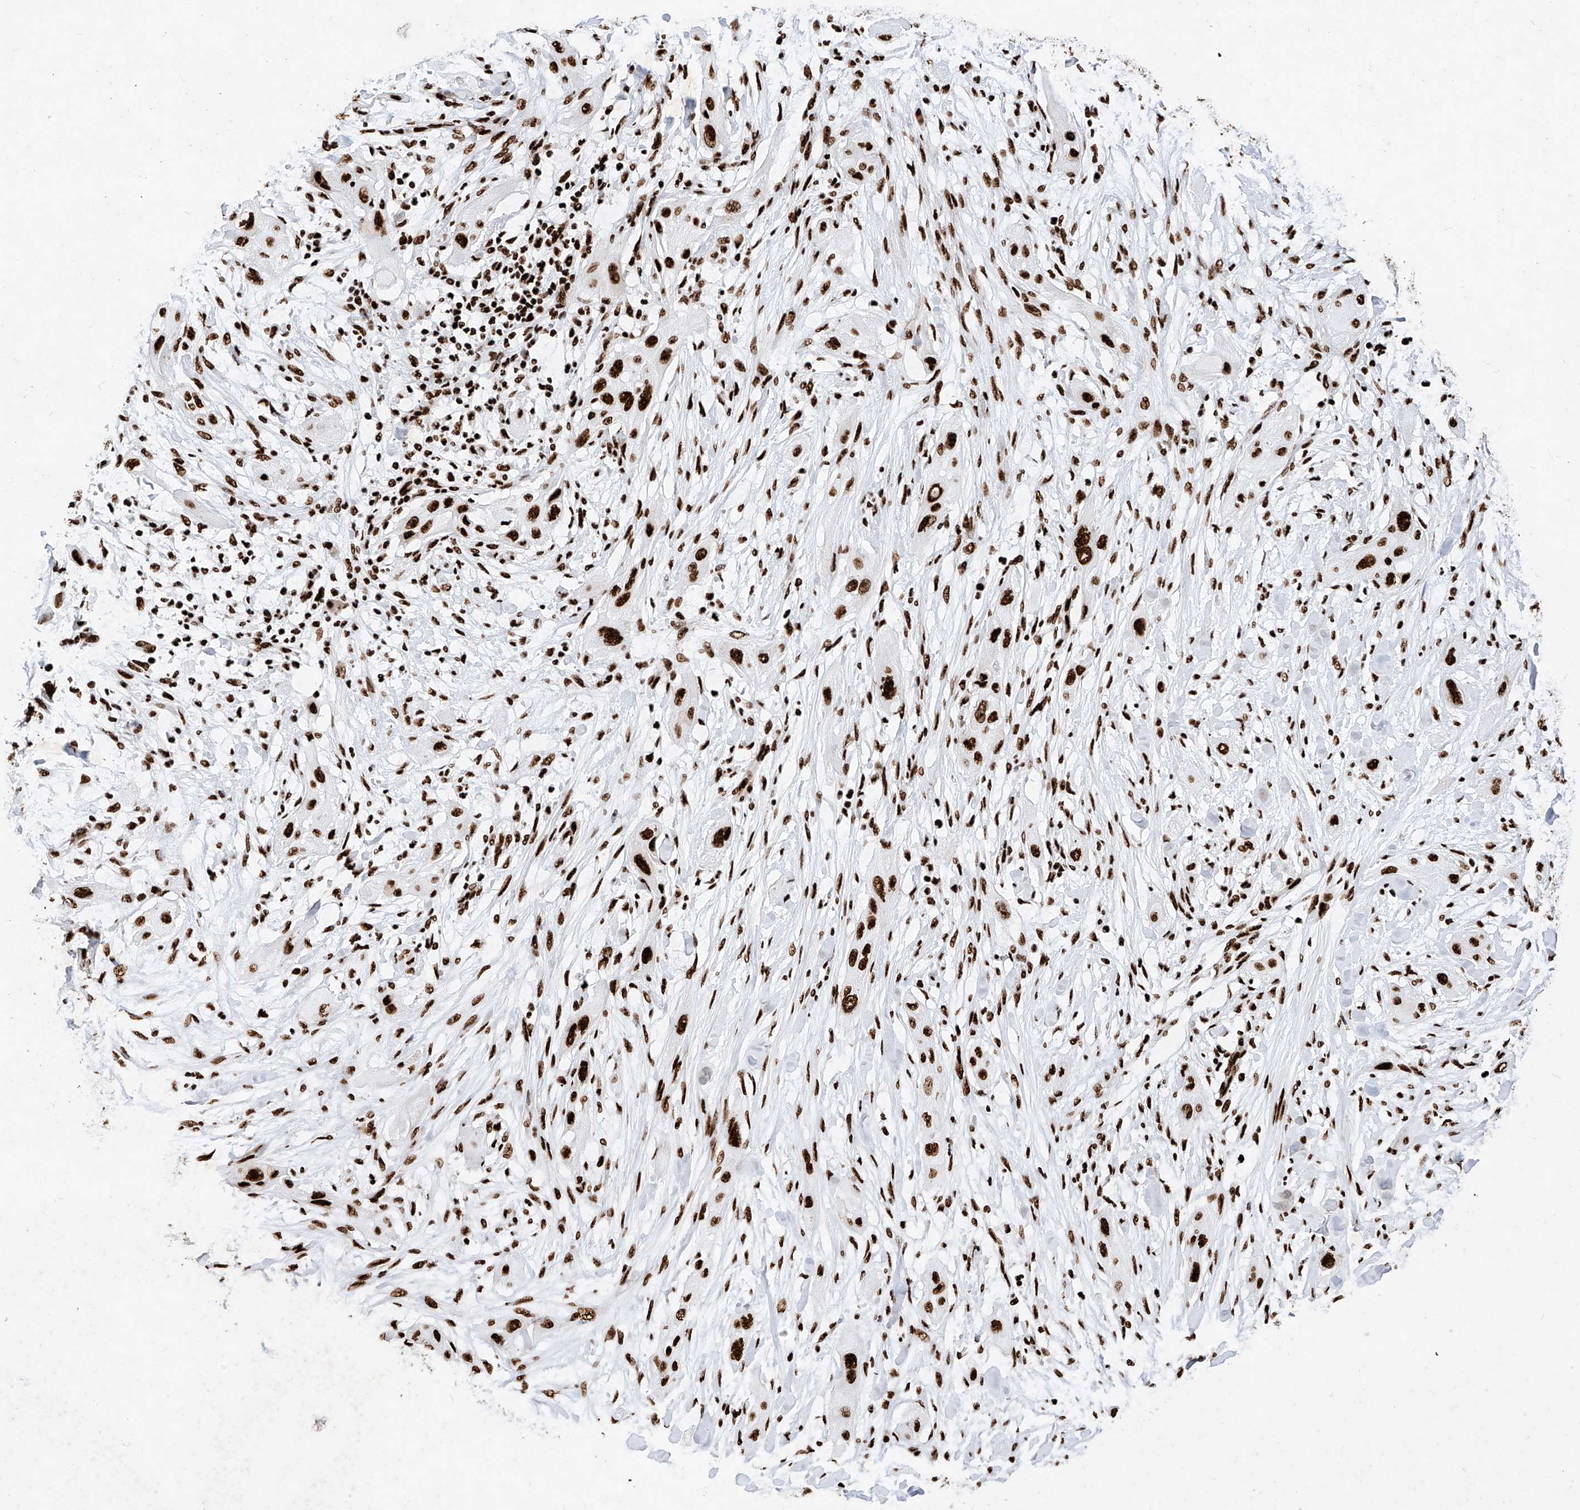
{"staining": {"intensity": "strong", "quantity": ">75%", "location": "nuclear"}, "tissue": "lung cancer", "cell_type": "Tumor cells", "image_type": "cancer", "snomed": [{"axis": "morphology", "description": "Squamous cell carcinoma, NOS"}, {"axis": "topography", "description": "Lung"}], "caption": "Protein staining demonstrates strong nuclear staining in approximately >75% of tumor cells in lung squamous cell carcinoma.", "gene": "SRSF6", "patient": {"sex": "female", "age": 47}}